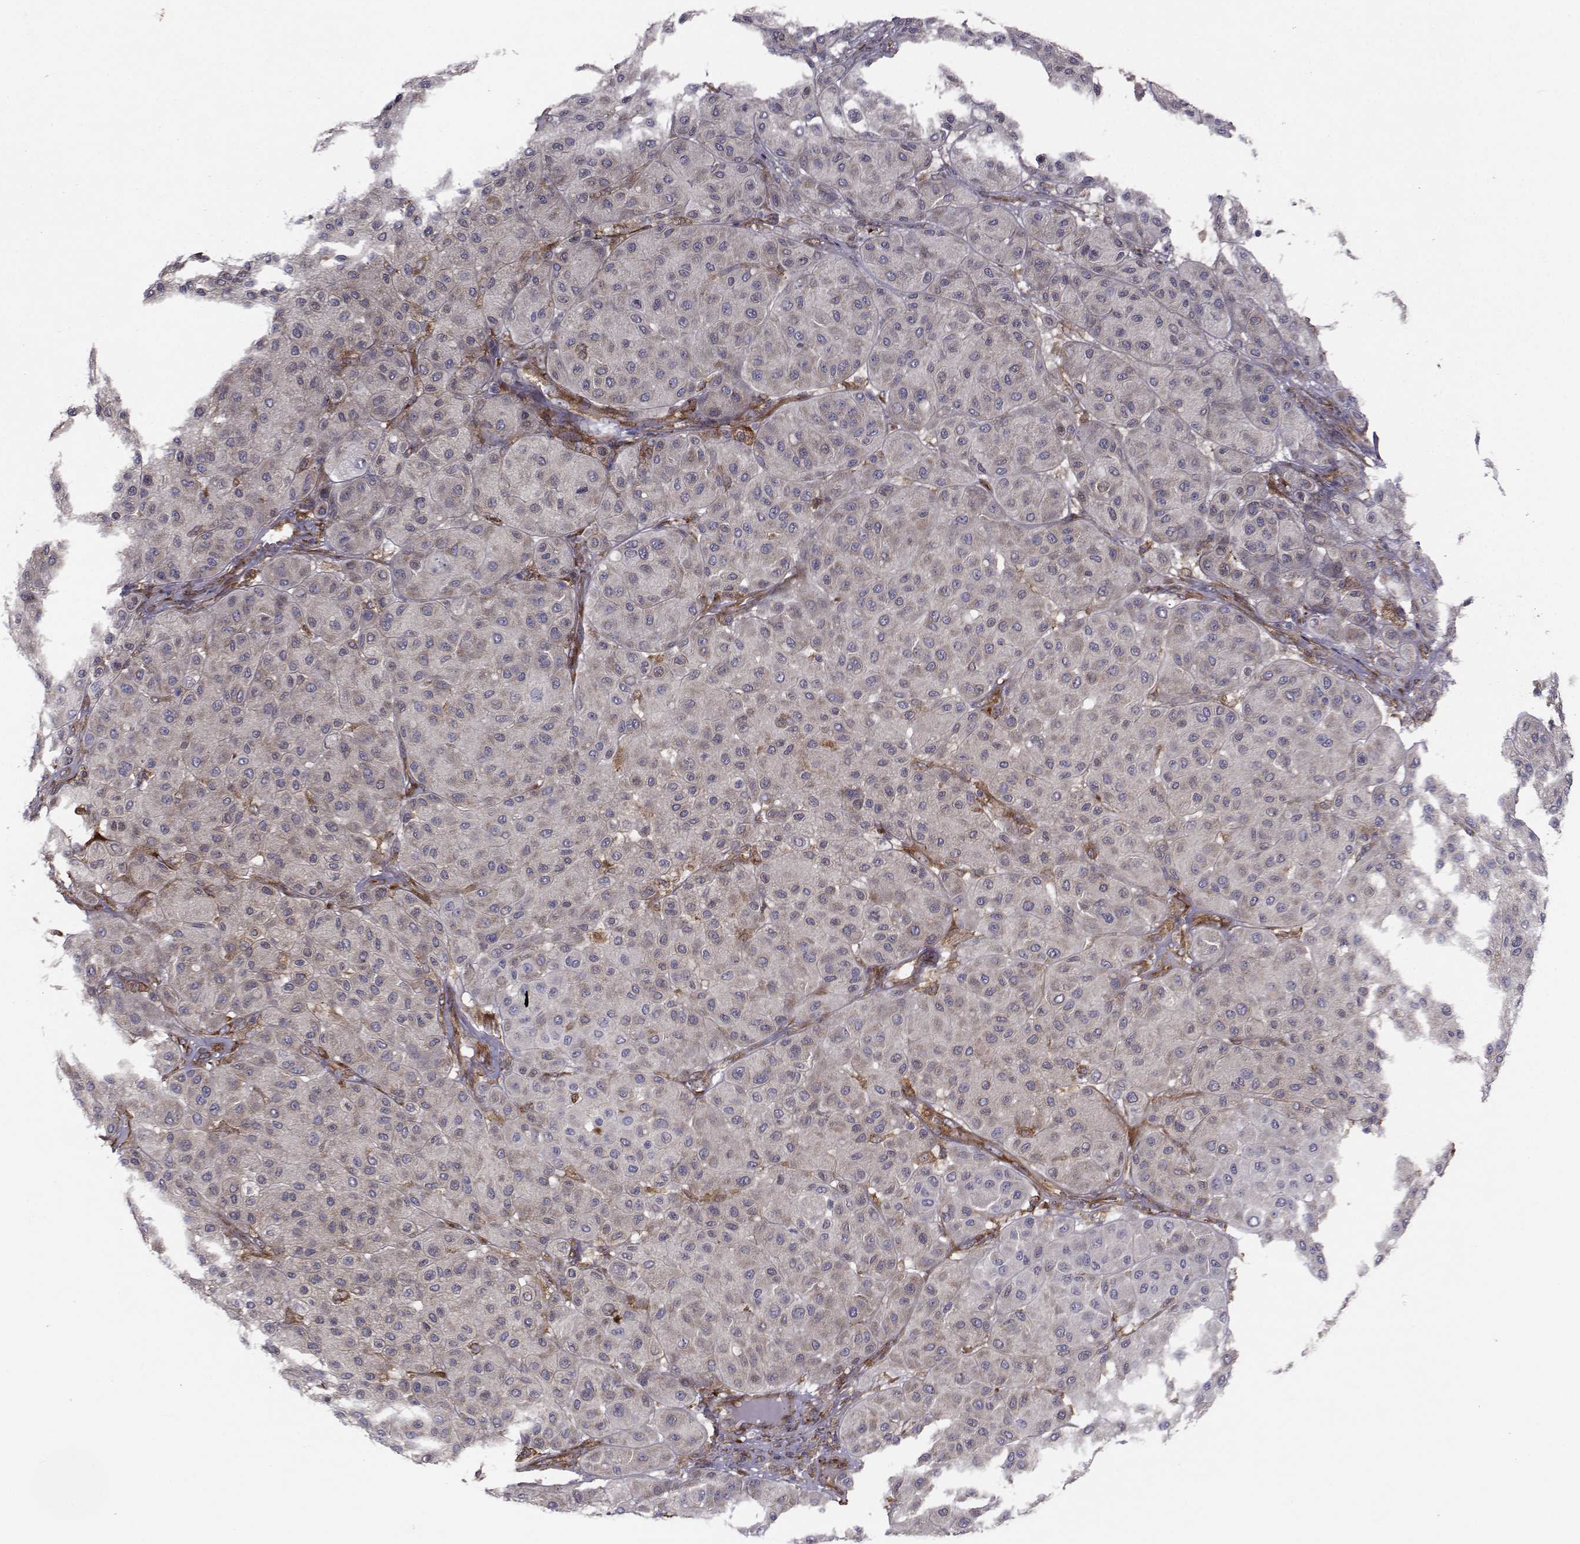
{"staining": {"intensity": "negative", "quantity": "none", "location": "none"}, "tissue": "melanoma", "cell_type": "Tumor cells", "image_type": "cancer", "snomed": [{"axis": "morphology", "description": "Malignant melanoma, Metastatic site"}, {"axis": "topography", "description": "Smooth muscle"}], "caption": "An image of human melanoma is negative for staining in tumor cells.", "gene": "TRIP10", "patient": {"sex": "male", "age": 41}}